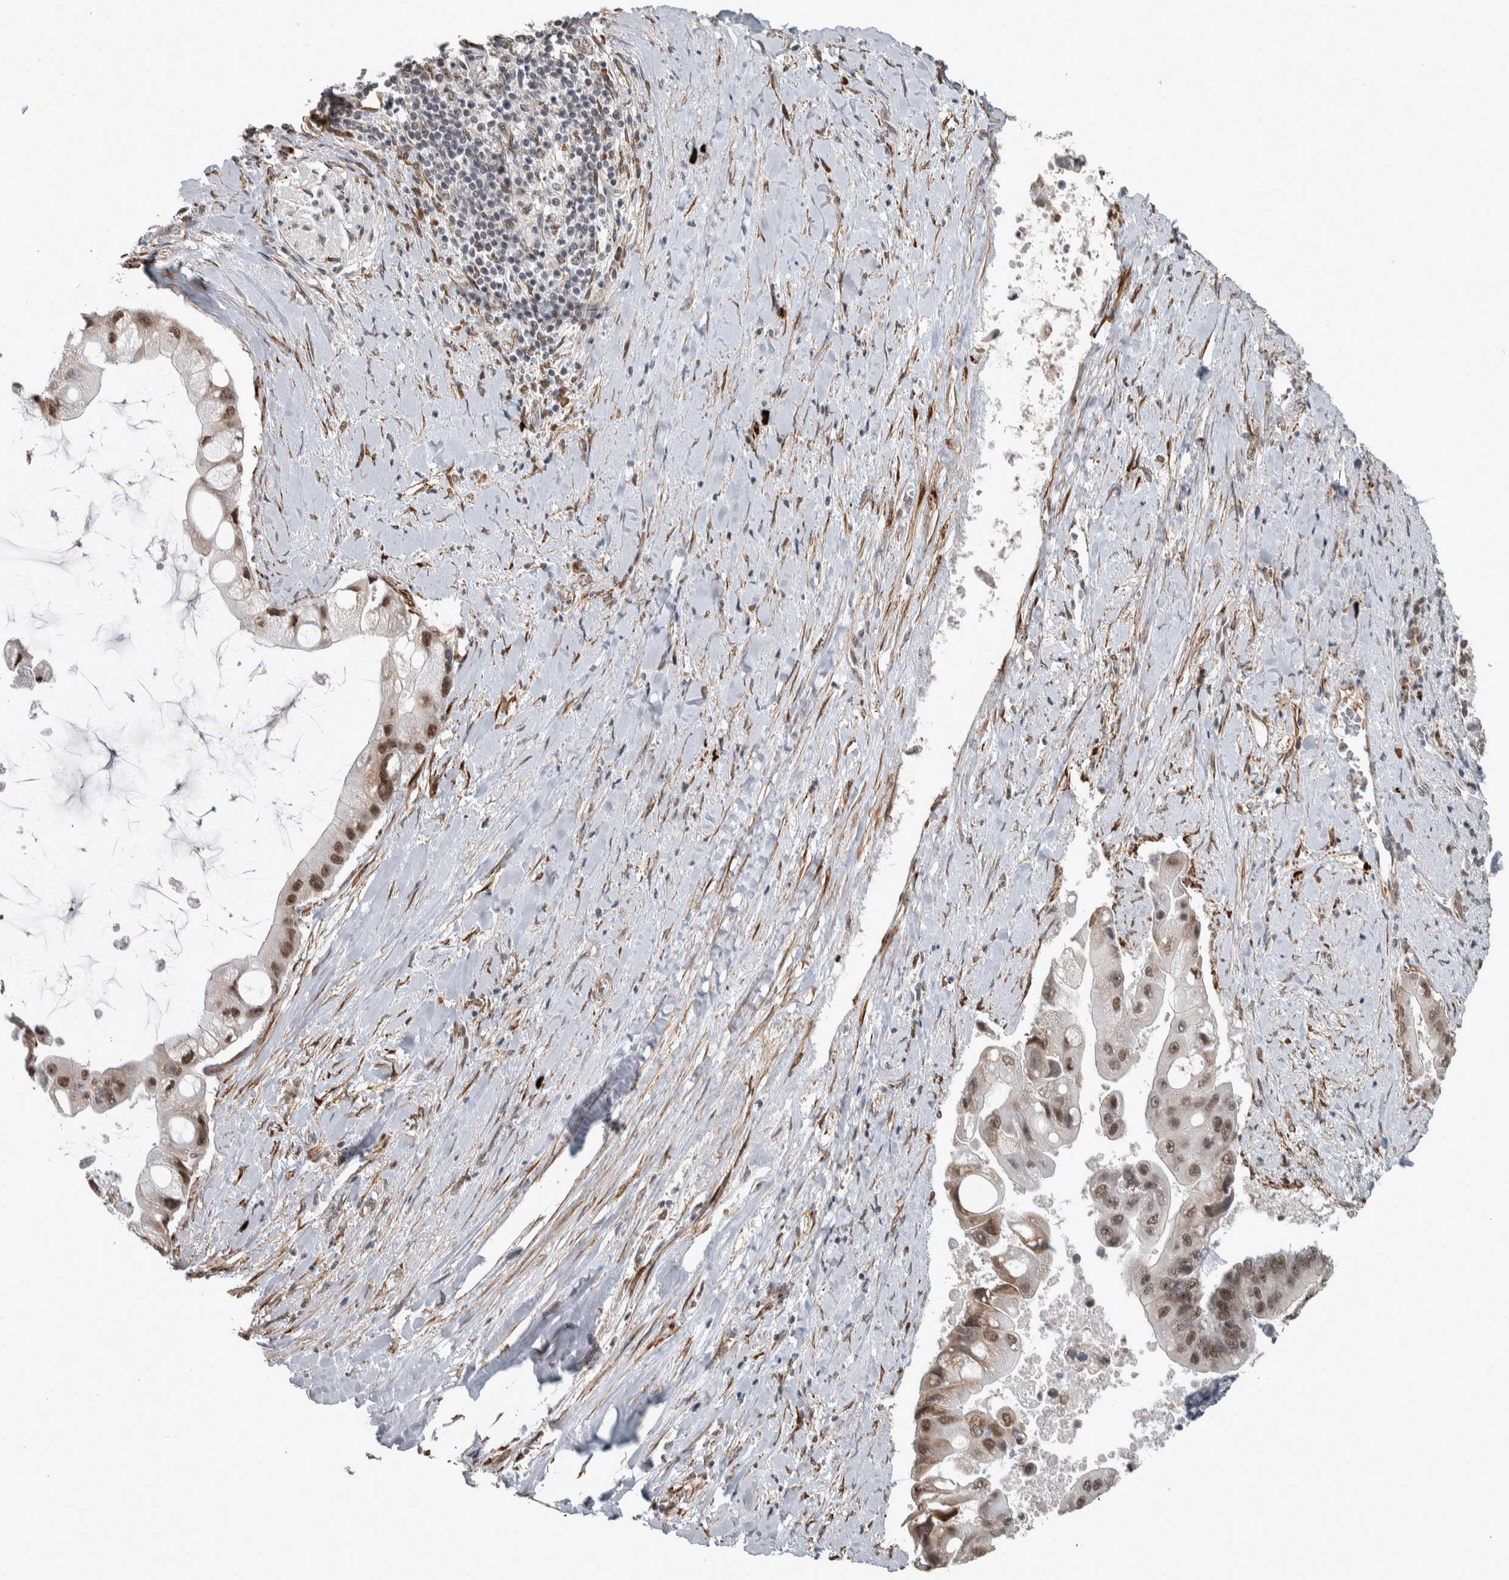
{"staining": {"intensity": "moderate", "quantity": ">75%", "location": "nuclear"}, "tissue": "liver cancer", "cell_type": "Tumor cells", "image_type": "cancer", "snomed": [{"axis": "morphology", "description": "Cholangiocarcinoma"}, {"axis": "topography", "description": "Liver"}], "caption": "Liver cholangiocarcinoma was stained to show a protein in brown. There is medium levels of moderate nuclear positivity in about >75% of tumor cells. (IHC, brightfield microscopy, high magnification).", "gene": "DDX42", "patient": {"sex": "male", "age": 50}}